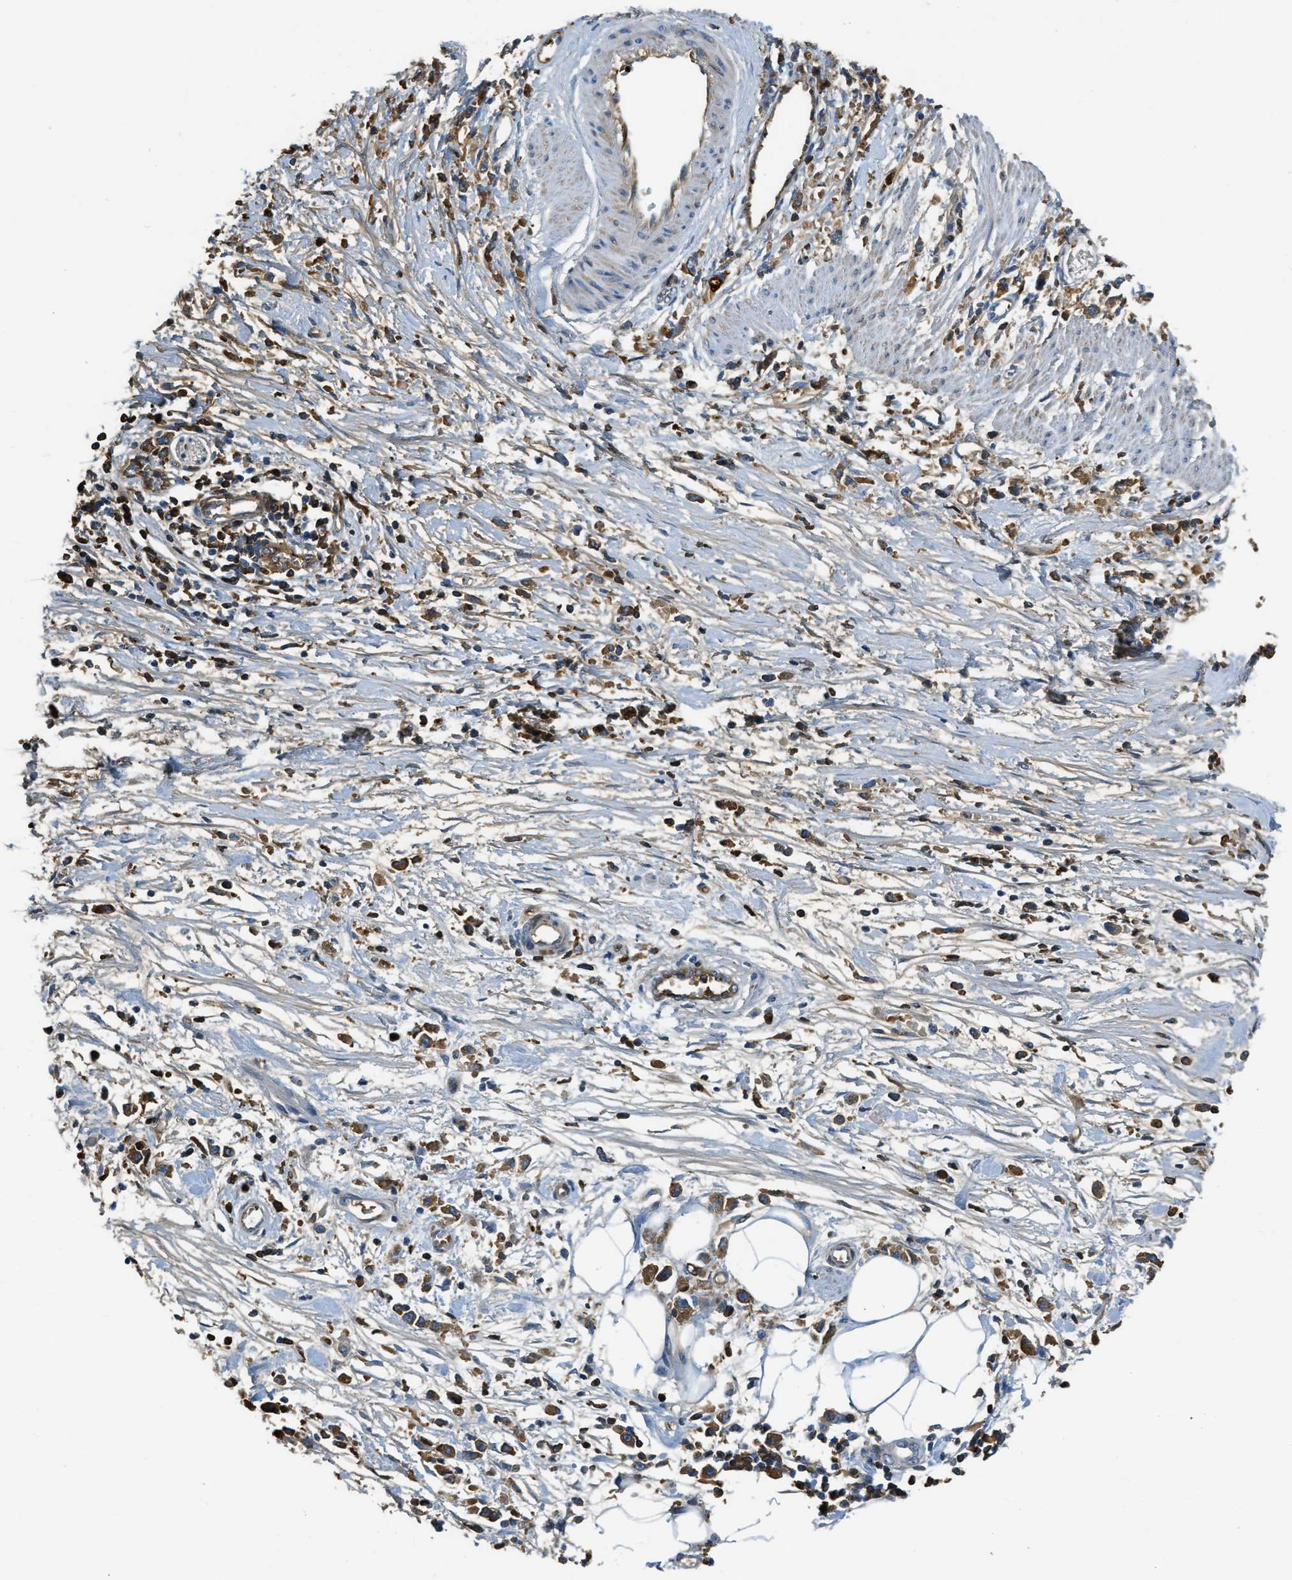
{"staining": {"intensity": "moderate", "quantity": ">75%", "location": "cytoplasmic/membranous"}, "tissue": "stomach cancer", "cell_type": "Tumor cells", "image_type": "cancer", "snomed": [{"axis": "morphology", "description": "Adenocarcinoma, NOS"}, {"axis": "topography", "description": "Stomach"}], "caption": "Immunohistochemical staining of adenocarcinoma (stomach) exhibits medium levels of moderate cytoplasmic/membranous protein staining in approximately >75% of tumor cells. The staining was performed using DAB (3,3'-diaminobenzidine) to visualize the protein expression in brown, while the nuclei were stained in blue with hematoxylin (Magnification: 20x).", "gene": "PRTN3", "patient": {"sex": "female", "age": 59}}